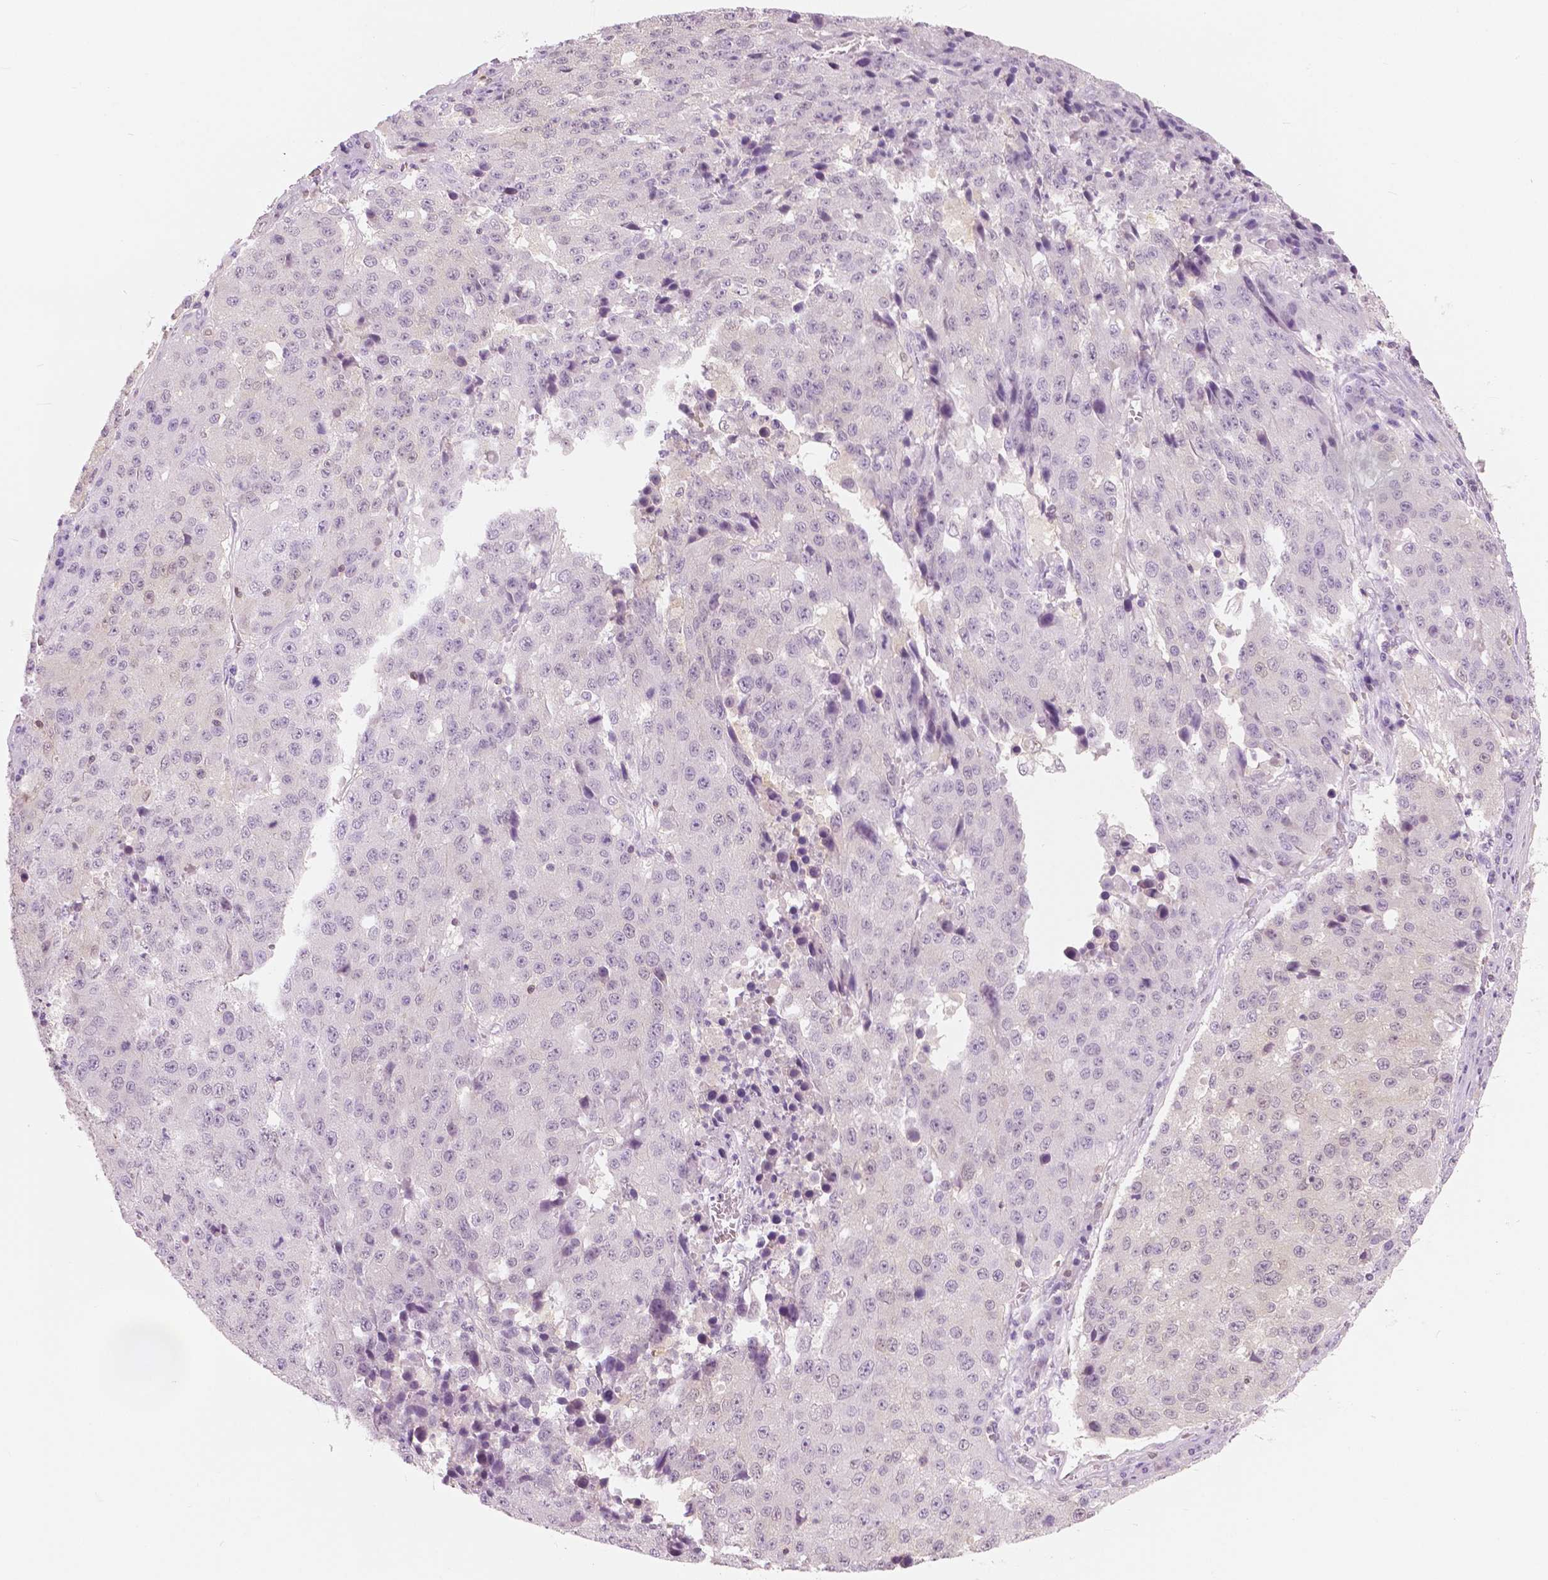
{"staining": {"intensity": "negative", "quantity": "none", "location": "none"}, "tissue": "stomach cancer", "cell_type": "Tumor cells", "image_type": "cancer", "snomed": [{"axis": "morphology", "description": "Adenocarcinoma, NOS"}, {"axis": "topography", "description": "Stomach"}], "caption": "High power microscopy histopathology image of an immunohistochemistry (IHC) histopathology image of stomach cancer (adenocarcinoma), revealing no significant positivity in tumor cells.", "gene": "GALM", "patient": {"sex": "male", "age": 71}}